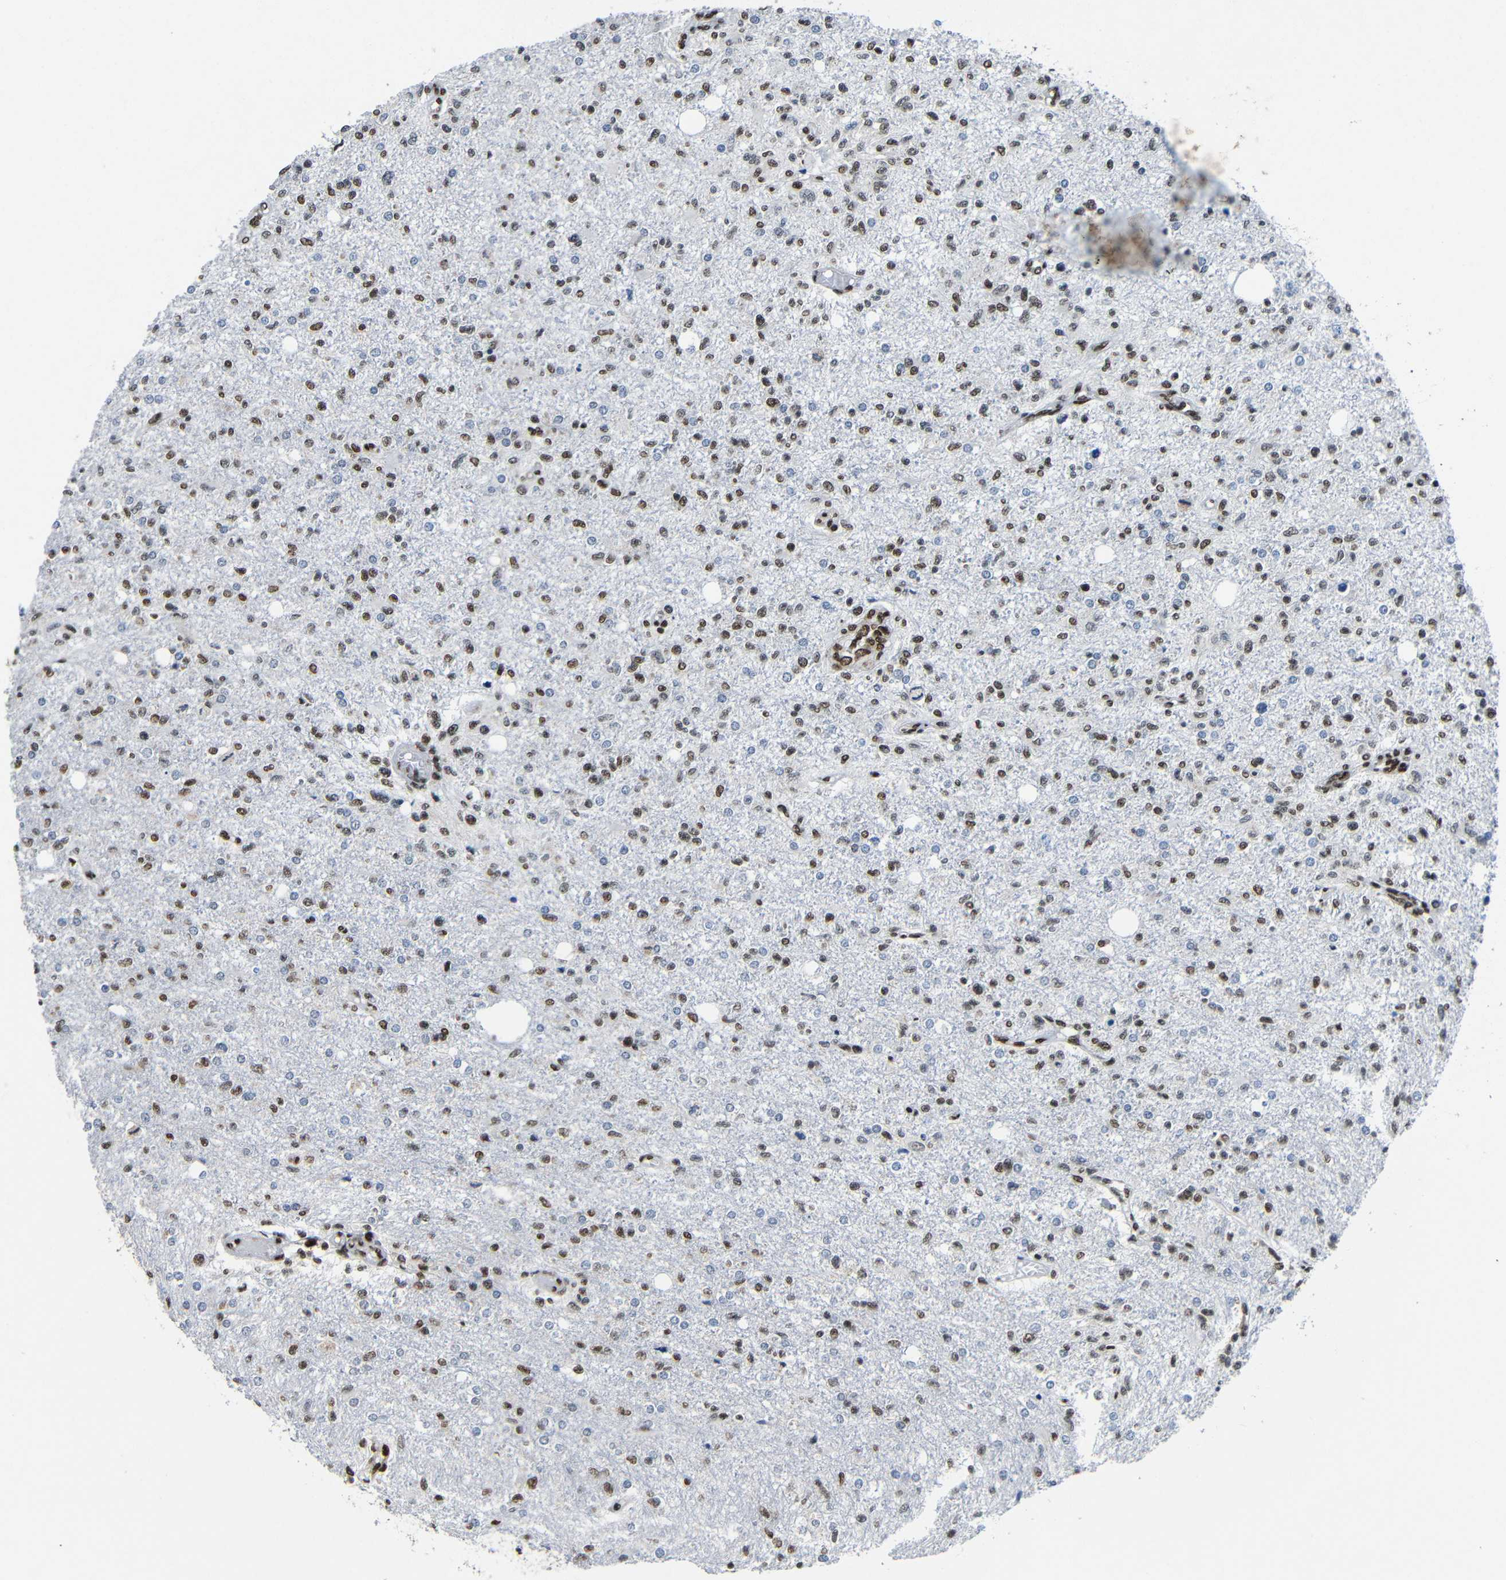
{"staining": {"intensity": "moderate", "quantity": "25%-75%", "location": "nuclear"}, "tissue": "glioma", "cell_type": "Tumor cells", "image_type": "cancer", "snomed": [{"axis": "morphology", "description": "Glioma, malignant, High grade"}, {"axis": "topography", "description": "Cerebral cortex"}], "caption": "This is an image of immunohistochemistry staining of malignant high-grade glioma, which shows moderate expression in the nuclear of tumor cells.", "gene": "PTBP1", "patient": {"sex": "male", "age": 76}}